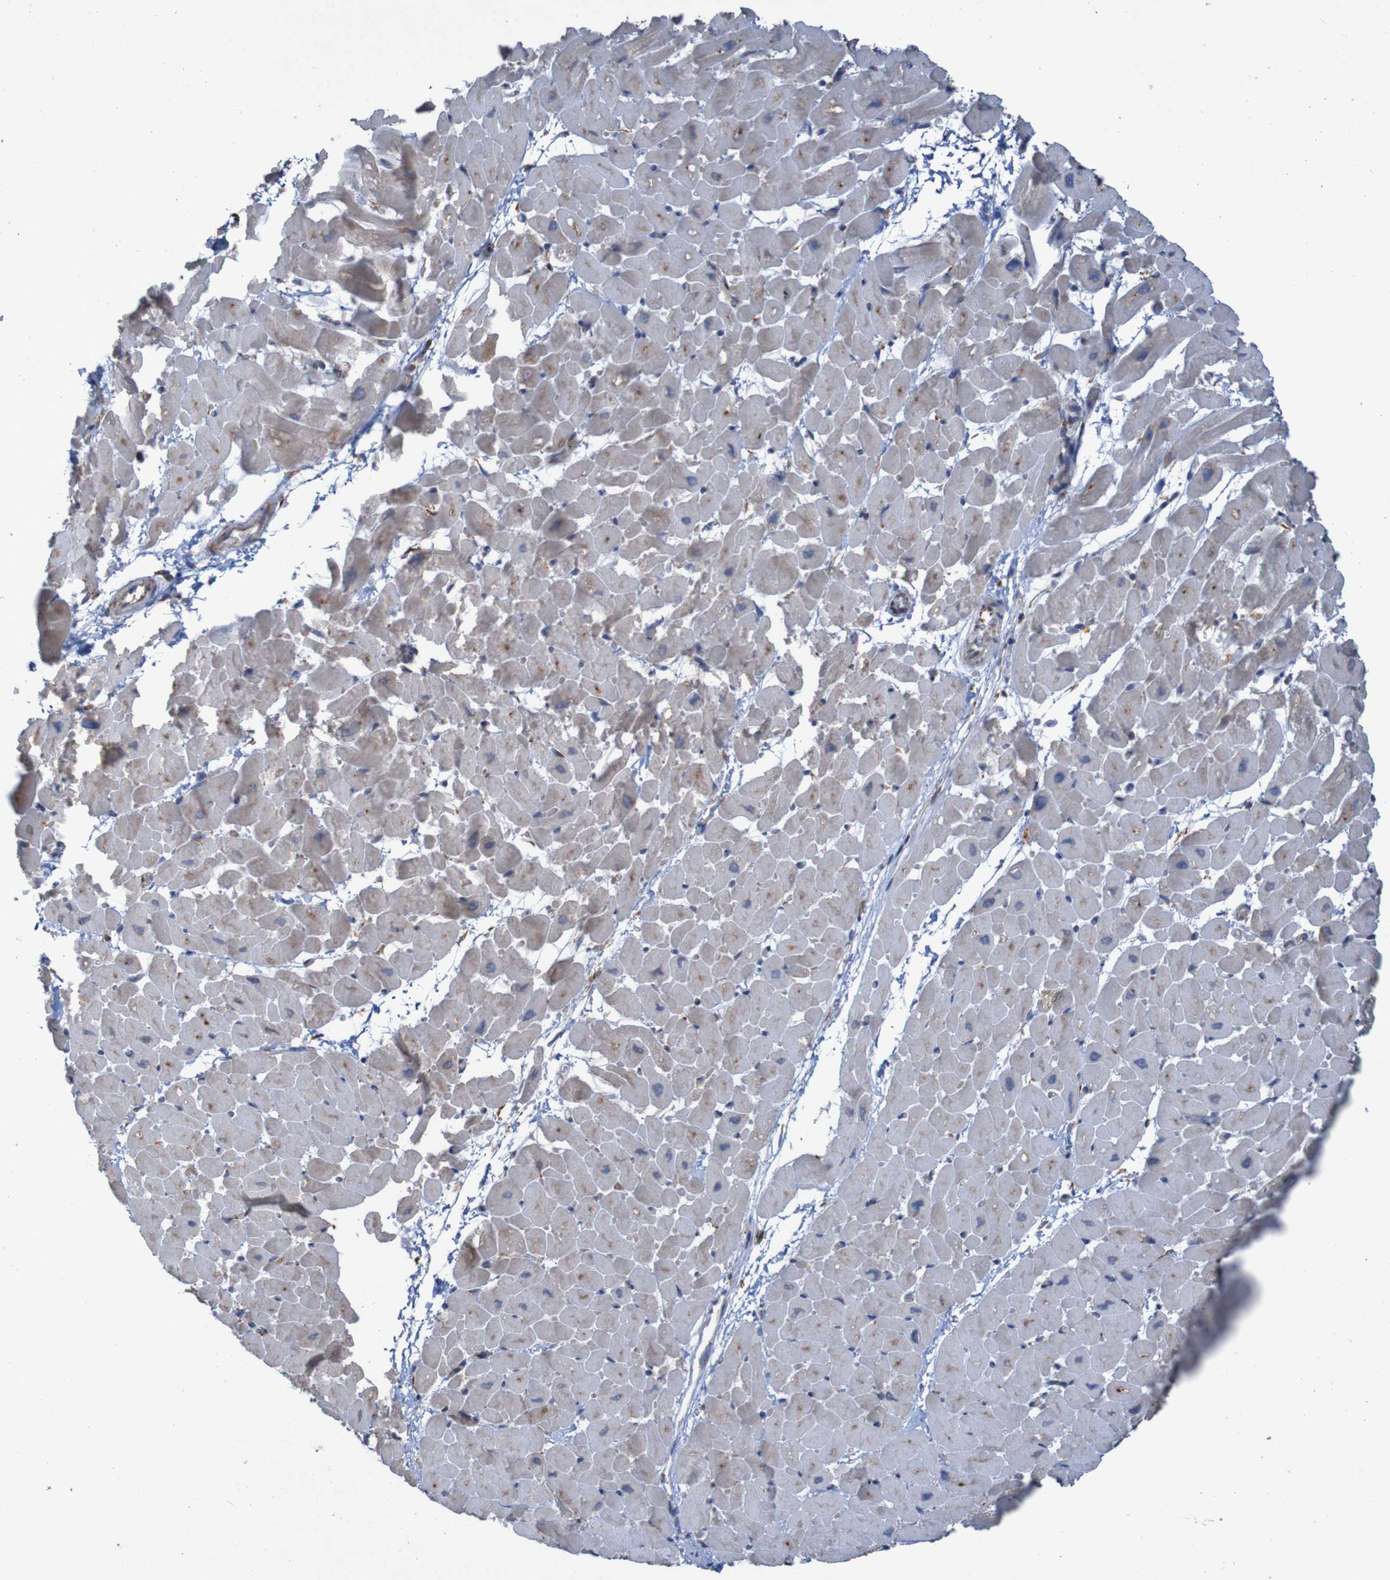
{"staining": {"intensity": "weak", "quantity": ">75%", "location": "cytoplasmic/membranous"}, "tissue": "heart muscle", "cell_type": "Cardiomyocytes", "image_type": "normal", "snomed": [{"axis": "morphology", "description": "Normal tissue, NOS"}, {"axis": "topography", "description": "Heart"}], "caption": "Immunohistochemical staining of benign human heart muscle reveals >75% levels of weak cytoplasmic/membranous protein staining in approximately >75% of cardiomyocytes.", "gene": "RPL10L", "patient": {"sex": "male", "age": 45}}